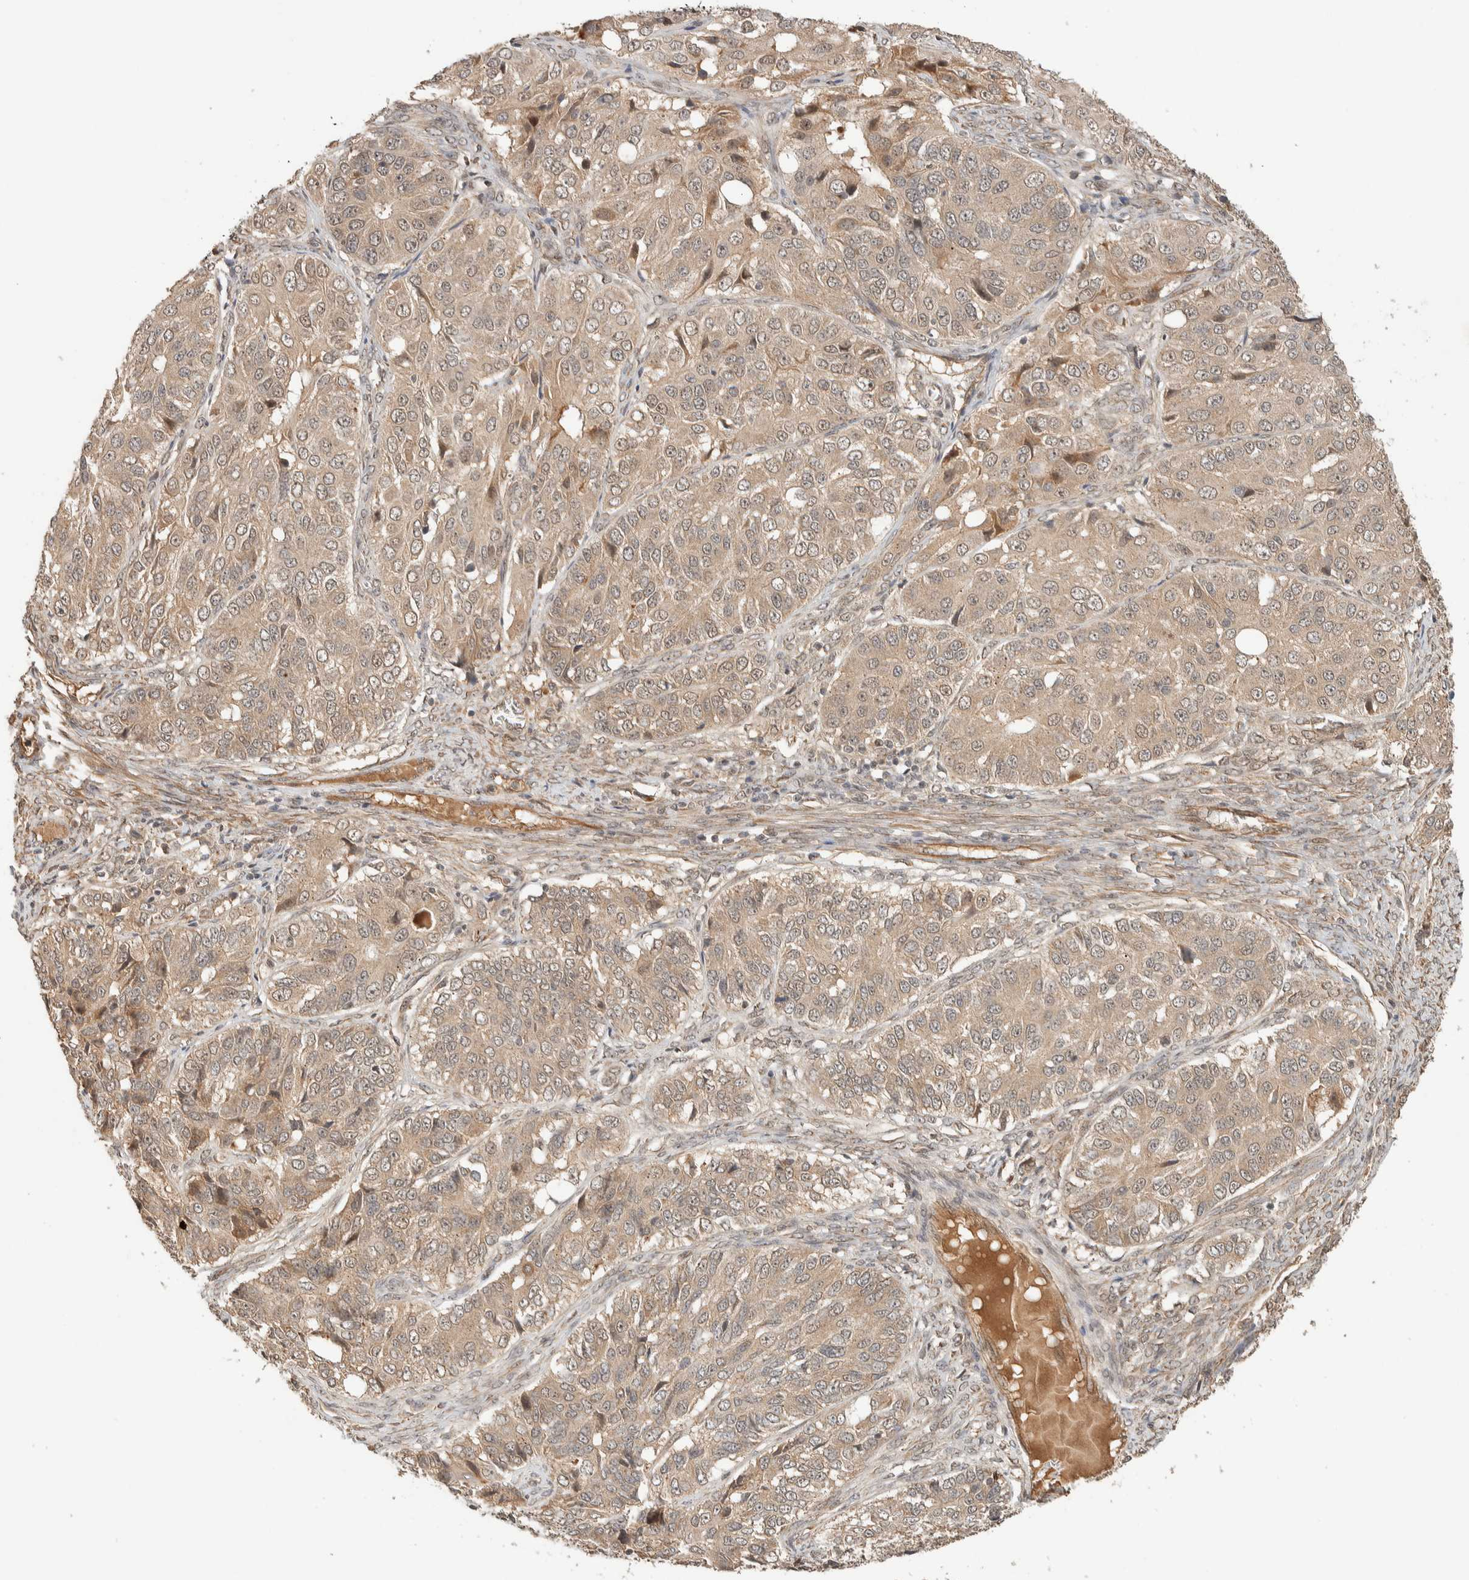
{"staining": {"intensity": "weak", "quantity": ">75%", "location": "cytoplasmic/membranous"}, "tissue": "ovarian cancer", "cell_type": "Tumor cells", "image_type": "cancer", "snomed": [{"axis": "morphology", "description": "Carcinoma, endometroid"}, {"axis": "topography", "description": "Ovary"}], "caption": "Weak cytoplasmic/membranous staining for a protein is present in approximately >75% of tumor cells of ovarian cancer using immunohistochemistry.", "gene": "ZBTB2", "patient": {"sex": "female", "age": 51}}